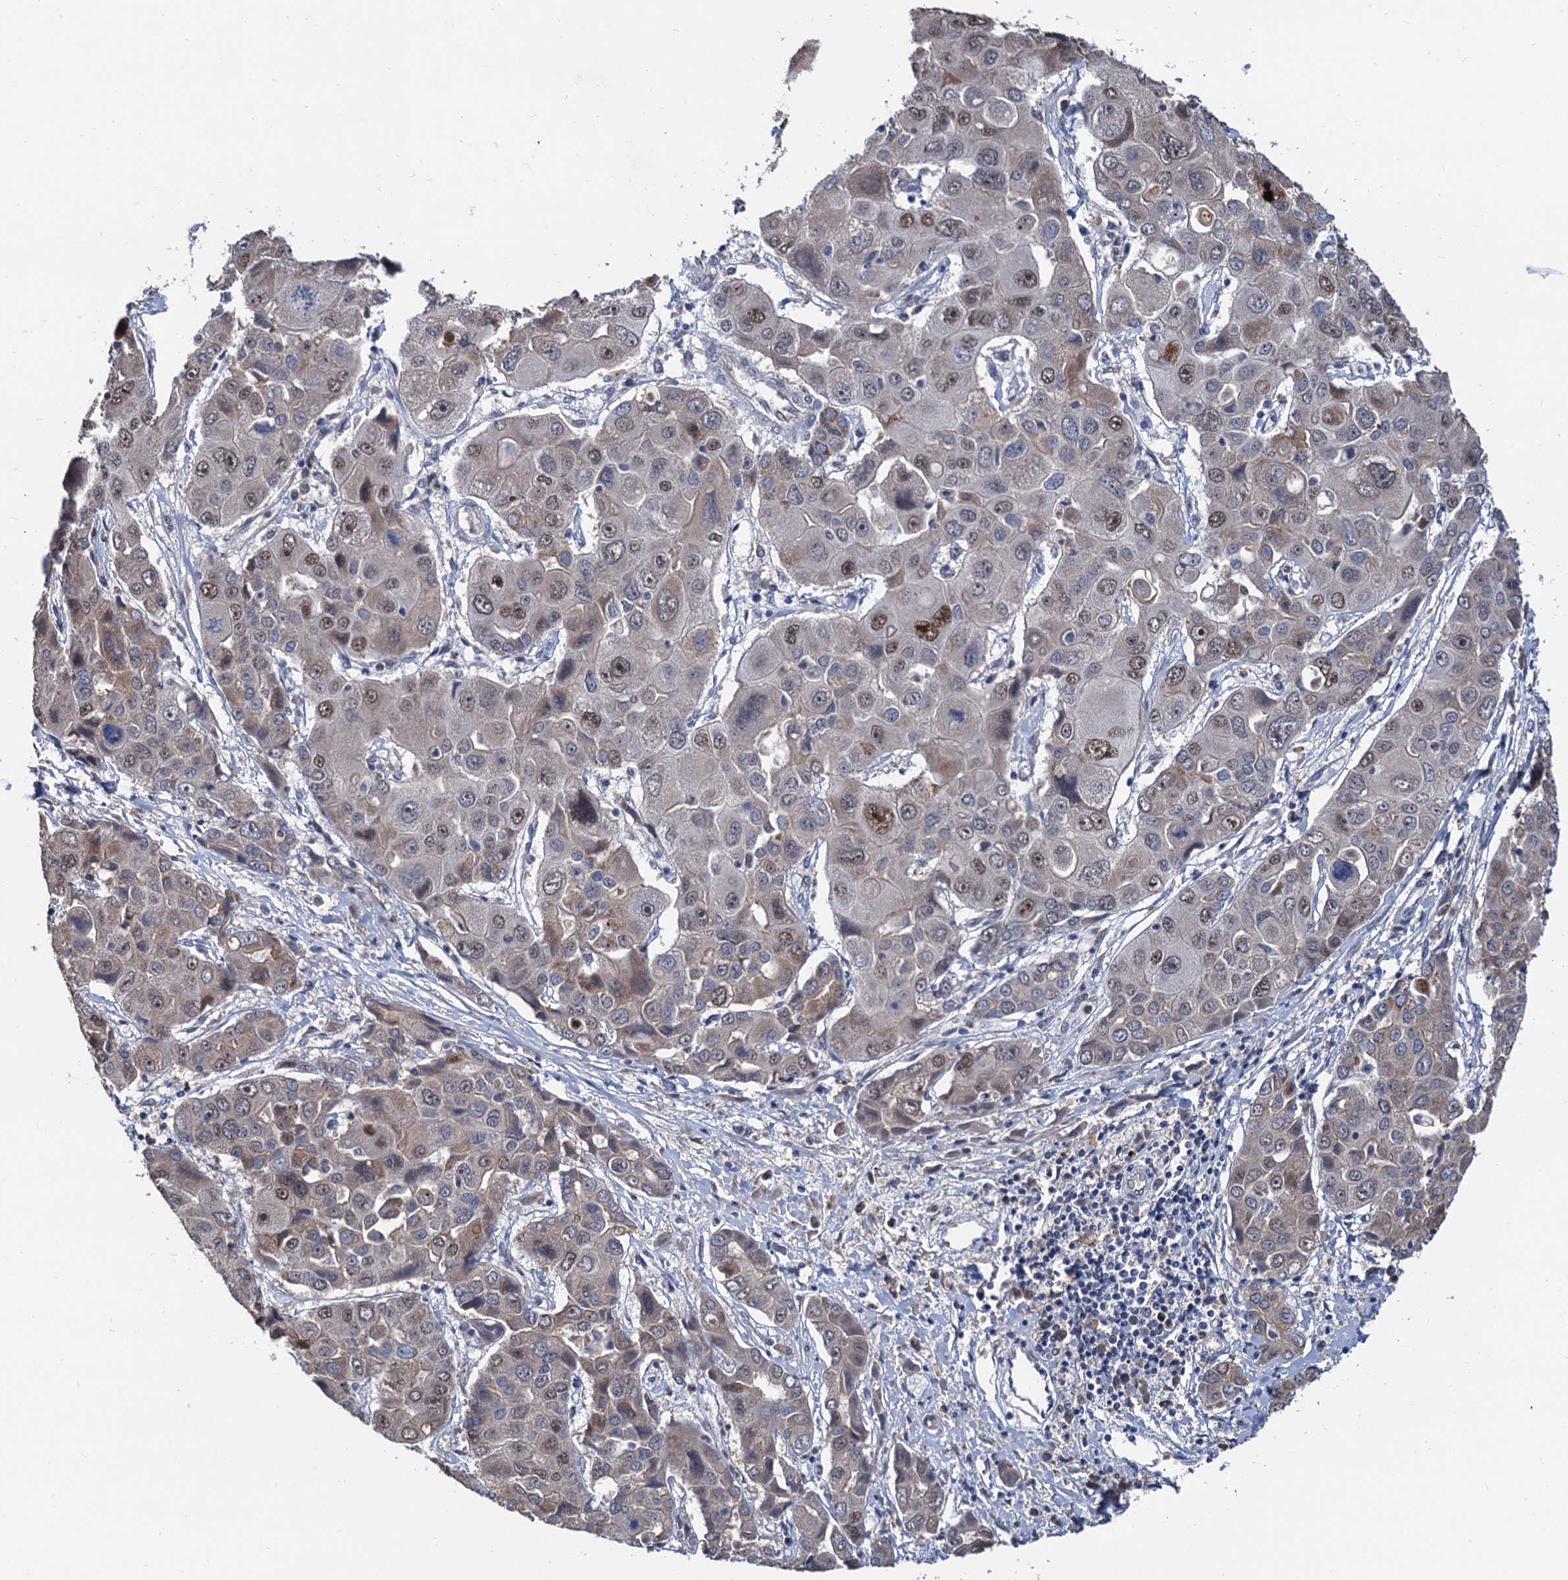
{"staining": {"intensity": "moderate", "quantity": "<25%", "location": "nuclear"}, "tissue": "liver cancer", "cell_type": "Tumor cells", "image_type": "cancer", "snomed": [{"axis": "morphology", "description": "Cholangiocarcinoma"}, {"axis": "topography", "description": "Liver"}], "caption": "Liver cancer (cholangiocarcinoma) stained with a brown dye reveals moderate nuclear positive expression in approximately <25% of tumor cells.", "gene": "TSEN34", "patient": {"sex": "male", "age": 67}}